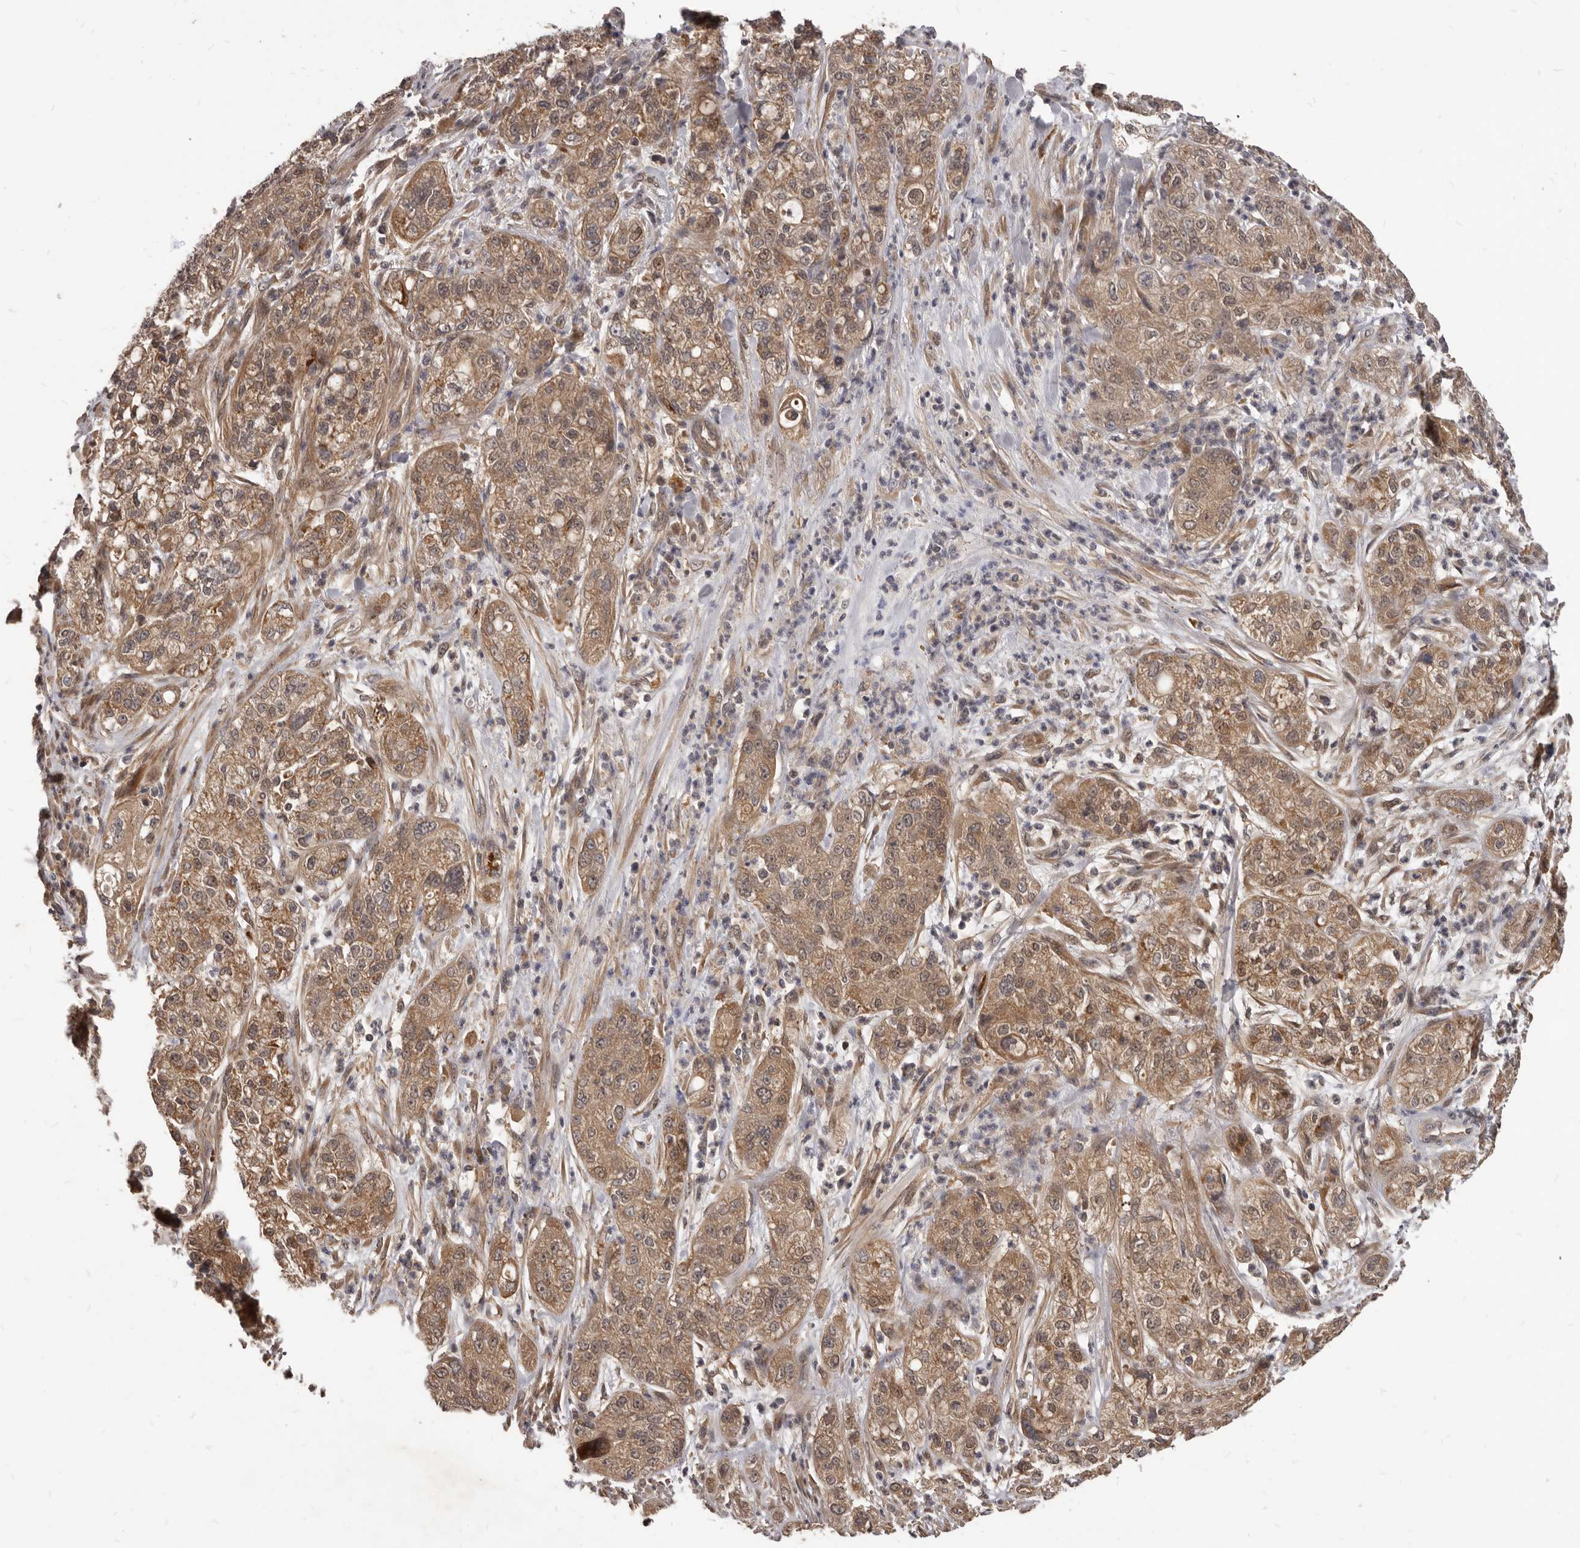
{"staining": {"intensity": "moderate", "quantity": ">75%", "location": "cytoplasmic/membranous"}, "tissue": "pancreatic cancer", "cell_type": "Tumor cells", "image_type": "cancer", "snomed": [{"axis": "morphology", "description": "Adenocarcinoma, NOS"}, {"axis": "topography", "description": "Pancreas"}], "caption": "Immunohistochemistry histopathology image of neoplastic tissue: human pancreatic cancer stained using immunohistochemistry reveals medium levels of moderate protein expression localized specifically in the cytoplasmic/membranous of tumor cells, appearing as a cytoplasmic/membranous brown color.", "gene": "GABPB2", "patient": {"sex": "female", "age": 78}}